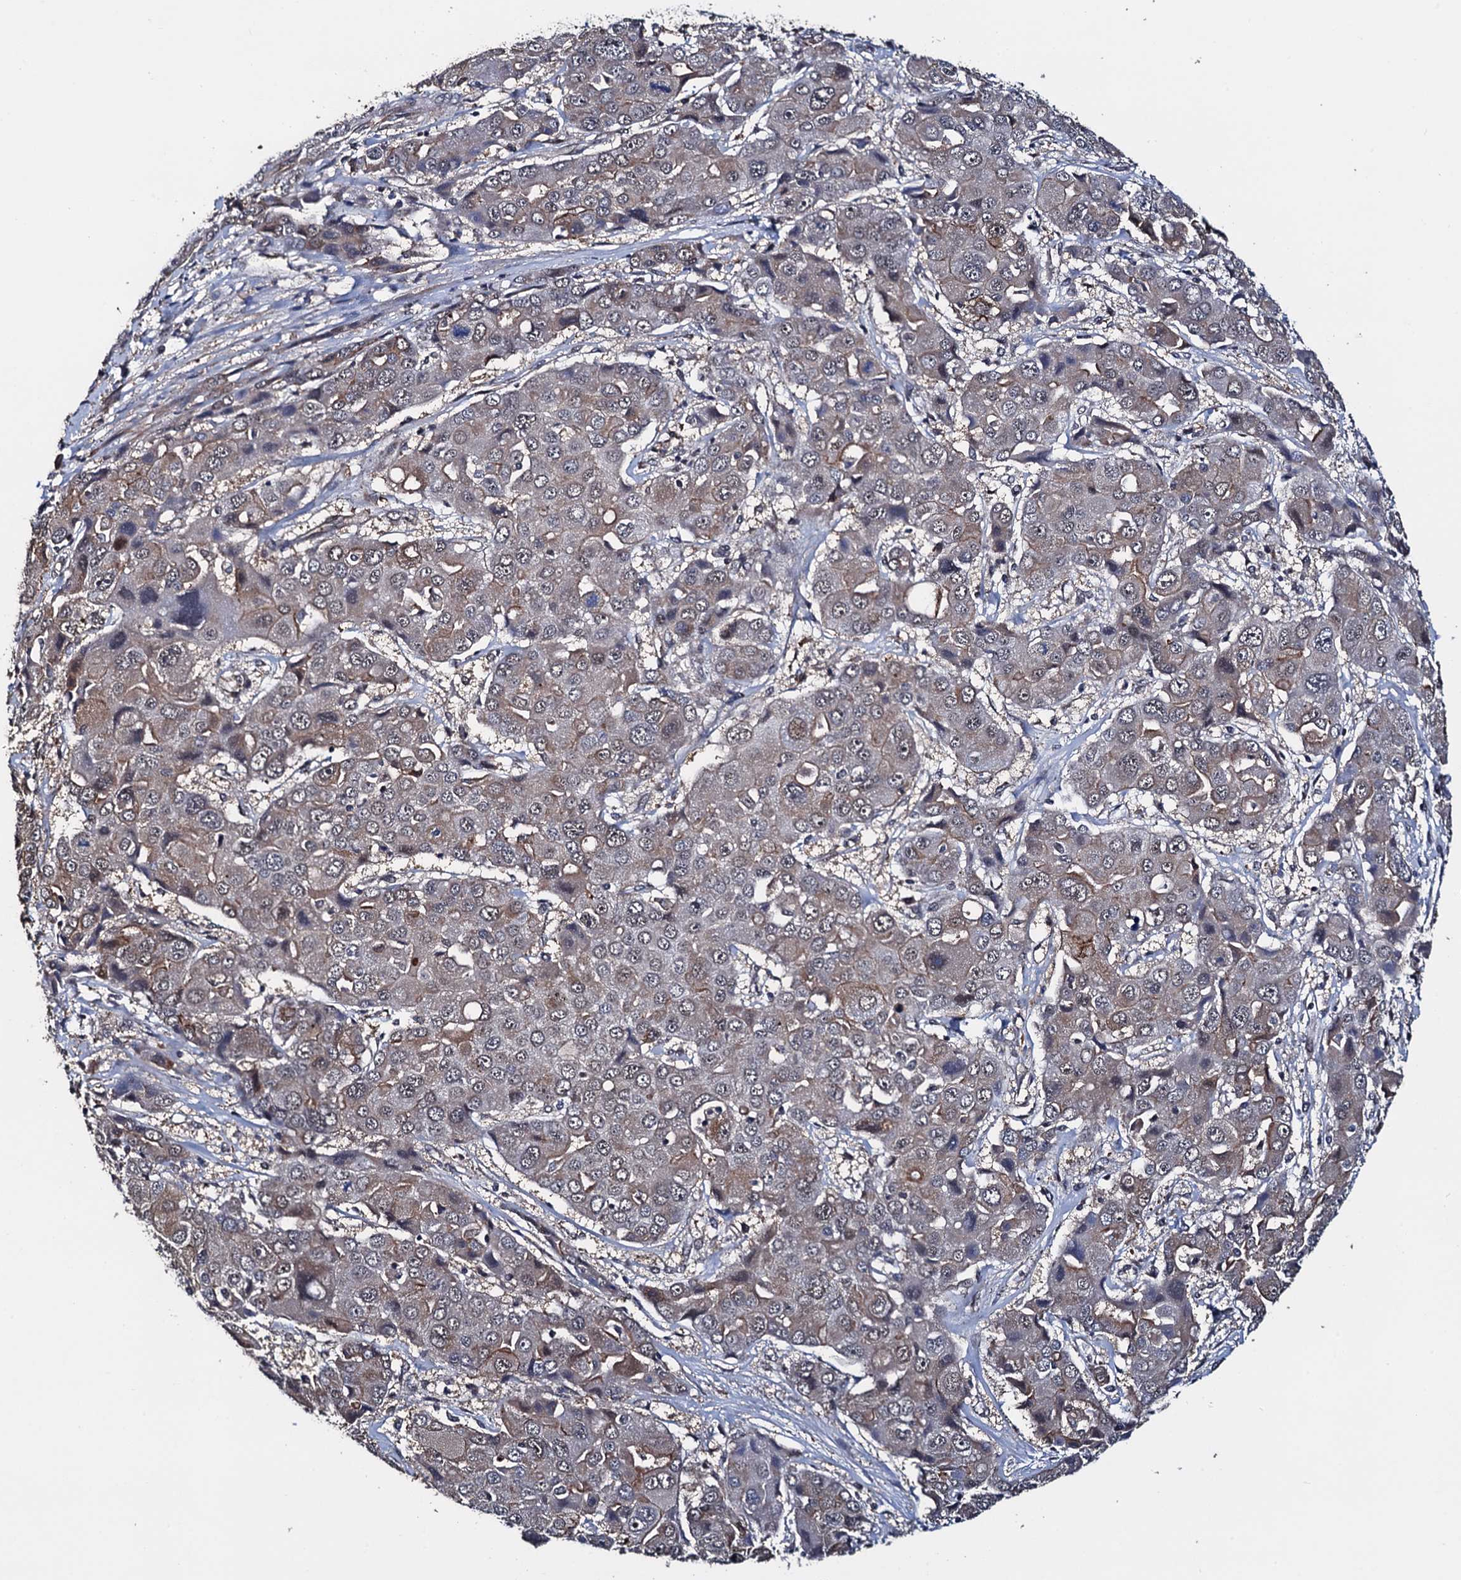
{"staining": {"intensity": "weak", "quantity": "25%-75%", "location": "cytoplasmic/membranous"}, "tissue": "liver cancer", "cell_type": "Tumor cells", "image_type": "cancer", "snomed": [{"axis": "morphology", "description": "Cholangiocarcinoma"}, {"axis": "topography", "description": "Liver"}], "caption": "Weak cytoplasmic/membranous protein positivity is present in about 25%-75% of tumor cells in liver cancer.", "gene": "PTCD3", "patient": {"sex": "male", "age": 67}}